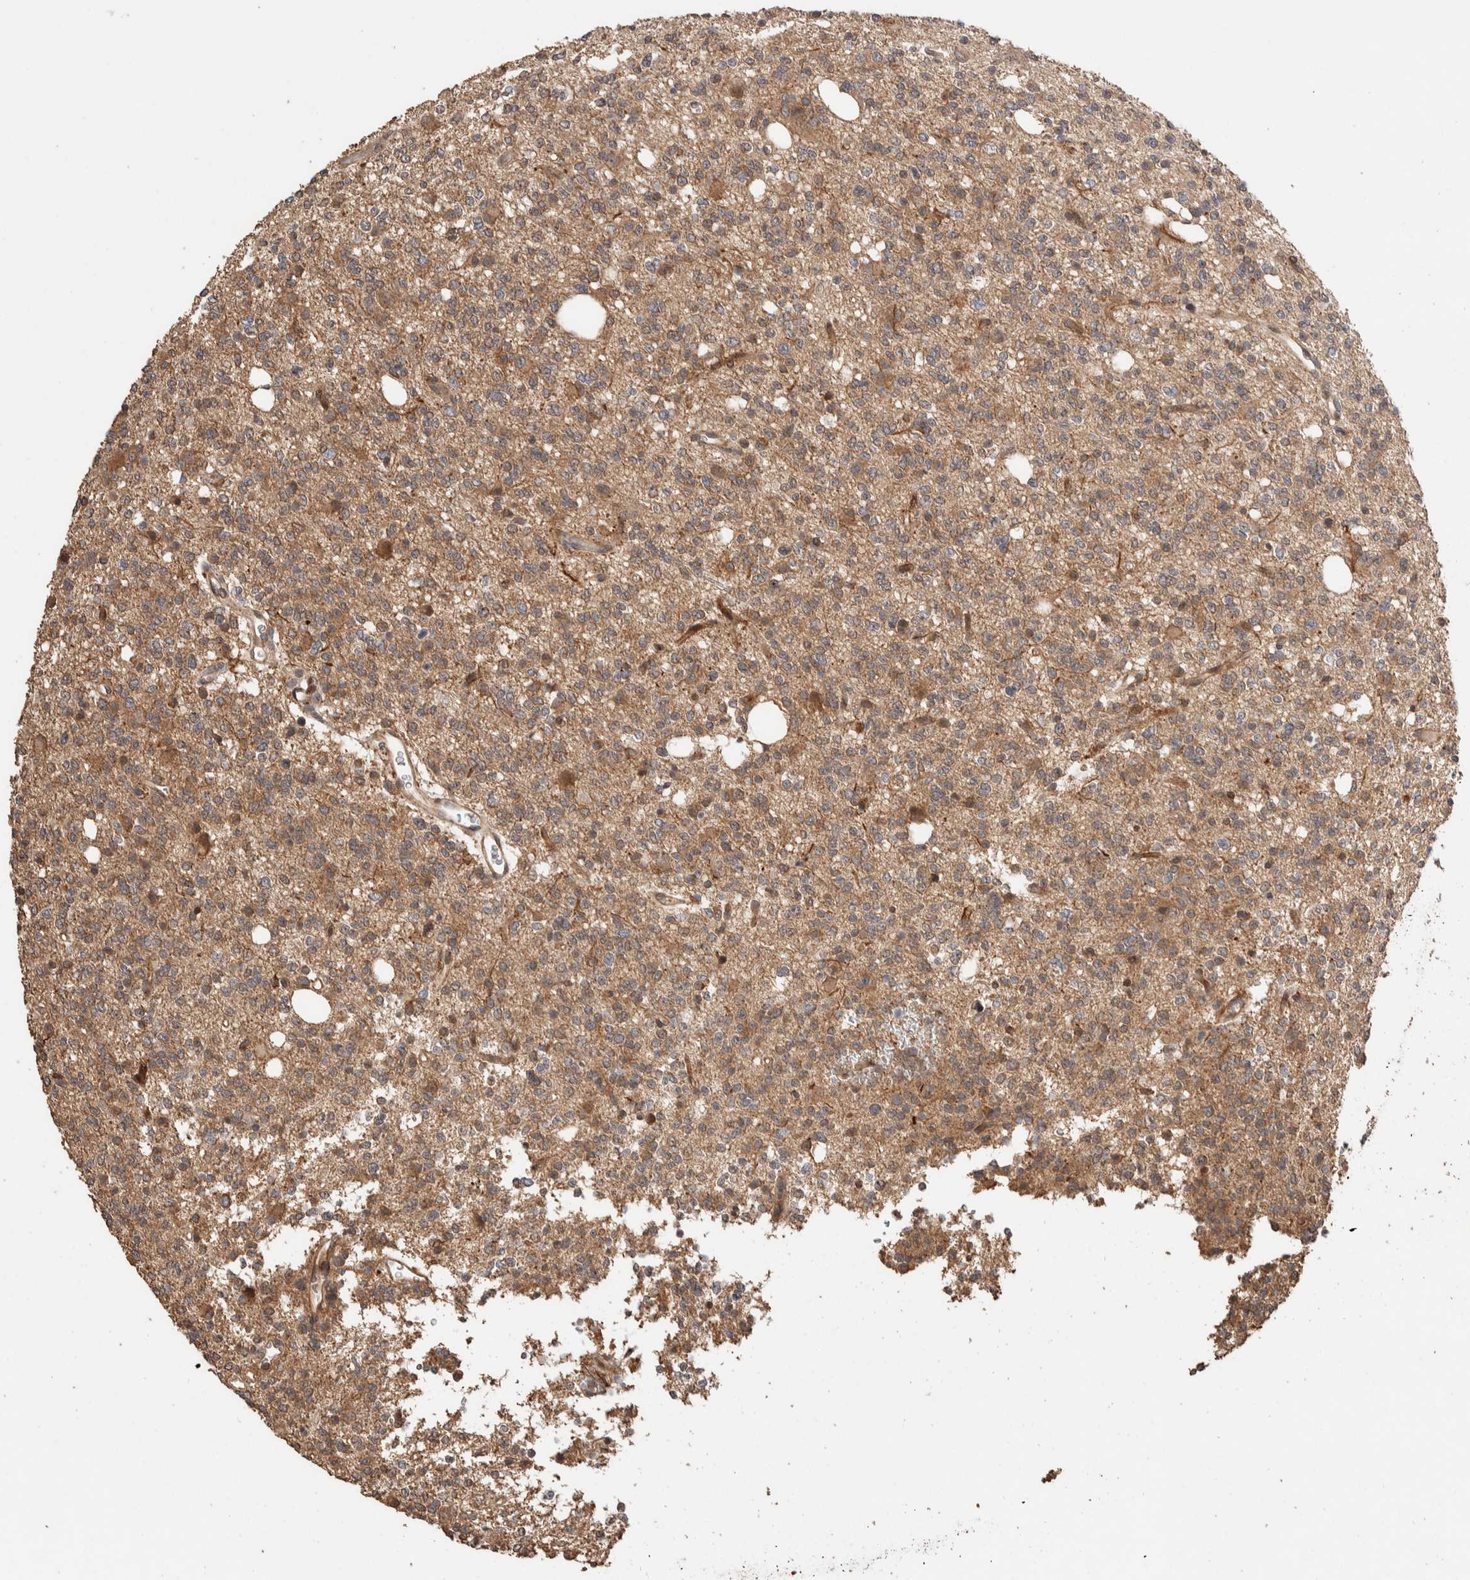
{"staining": {"intensity": "moderate", "quantity": ">75%", "location": "cytoplasmic/membranous"}, "tissue": "glioma", "cell_type": "Tumor cells", "image_type": "cancer", "snomed": [{"axis": "morphology", "description": "Glioma, malignant, High grade"}, {"axis": "topography", "description": "Brain"}], "caption": "About >75% of tumor cells in human high-grade glioma (malignant) display moderate cytoplasmic/membranous protein positivity as visualized by brown immunohistochemical staining.", "gene": "PRDM15", "patient": {"sex": "female", "age": 62}}